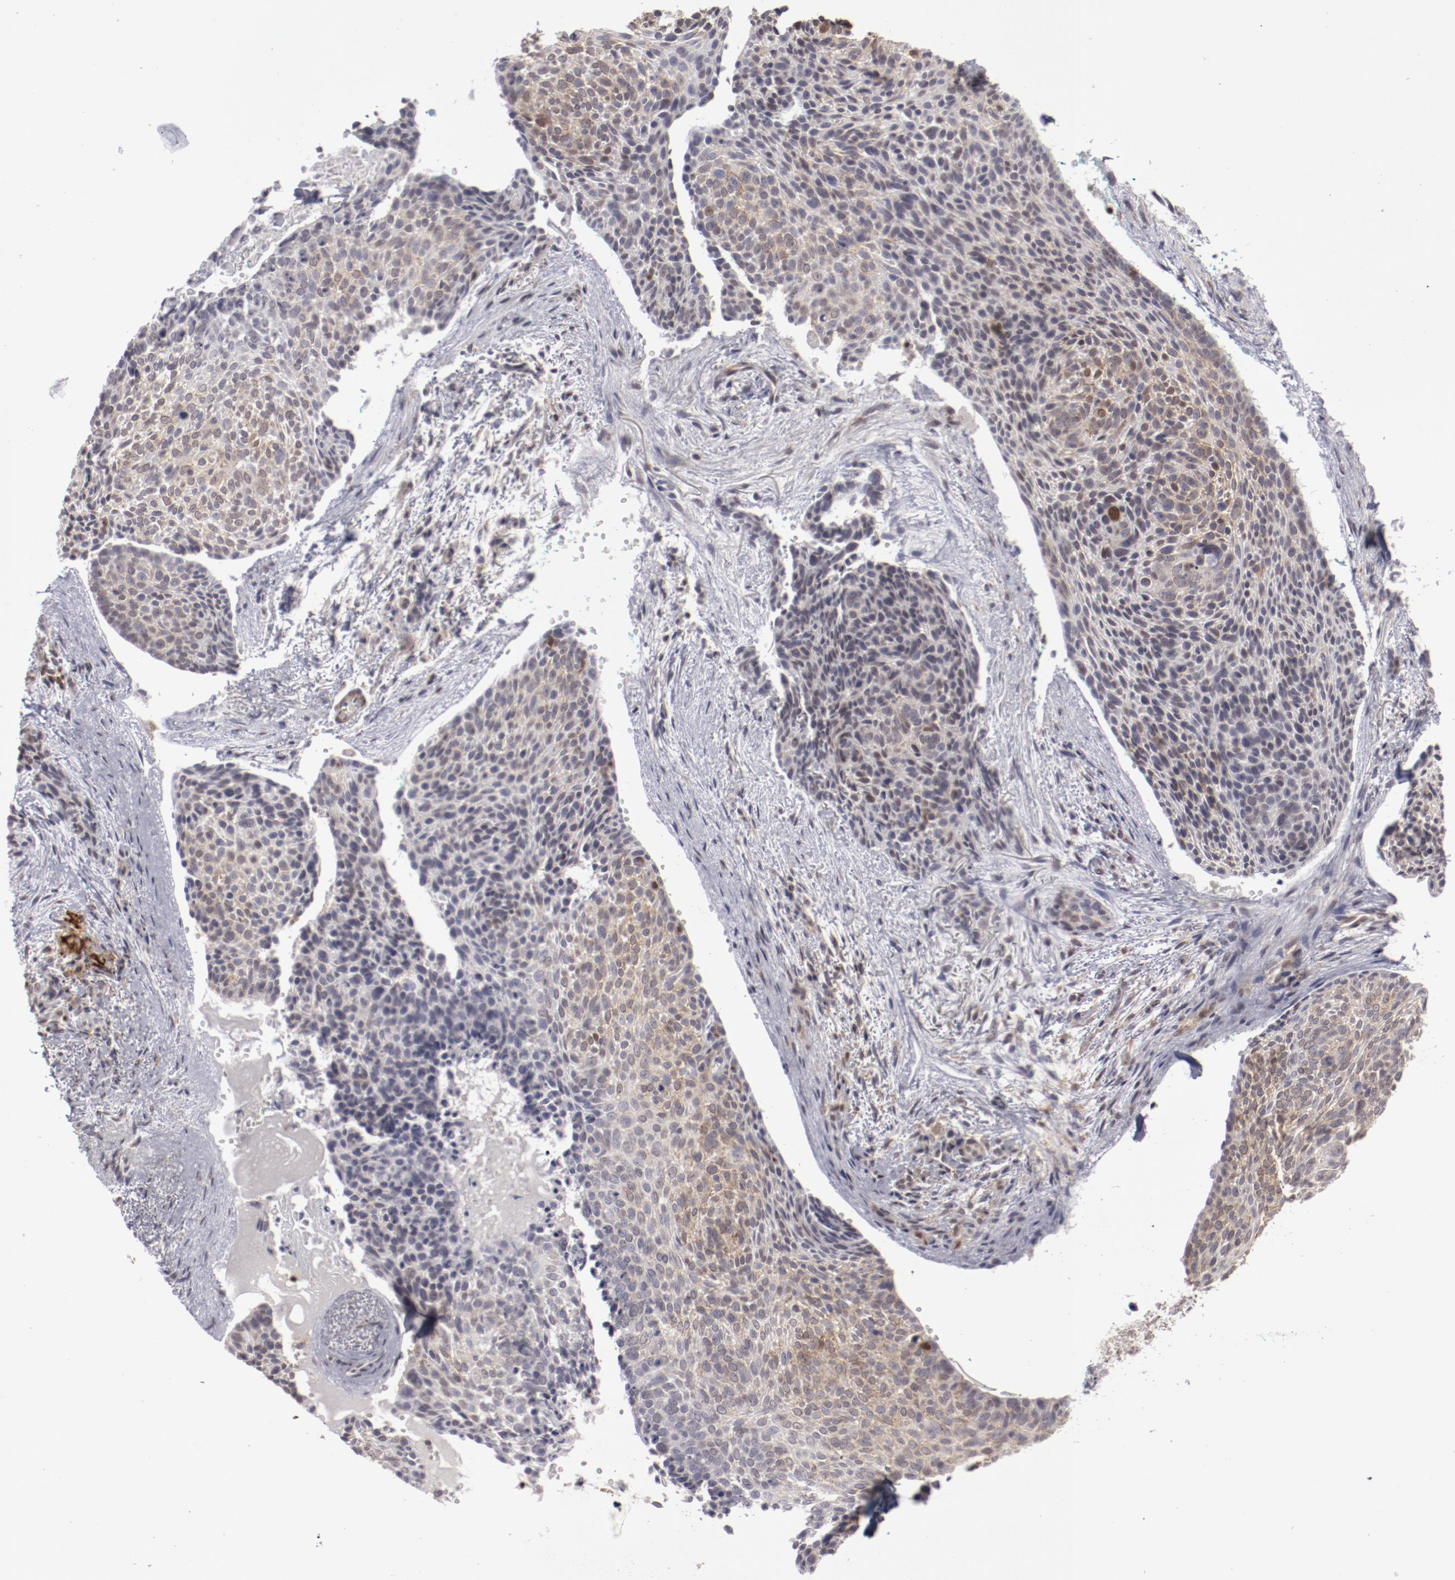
{"staining": {"intensity": "weak", "quantity": "25%-75%", "location": "cytoplasmic/membranous,nuclear"}, "tissue": "skin cancer", "cell_type": "Tumor cells", "image_type": "cancer", "snomed": [{"axis": "morphology", "description": "Normal tissue, NOS"}, {"axis": "morphology", "description": "Basal cell carcinoma"}, {"axis": "topography", "description": "Skin"}], "caption": "This image shows skin cancer stained with immunohistochemistry to label a protein in brown. The cytoplasmic/membranous and nuclear of tumor cells show weak positivity for the protein. Nuclei are counter-stained blue.", "gene": "LEF1", "patient": {"sex": "female", "age": 57}}